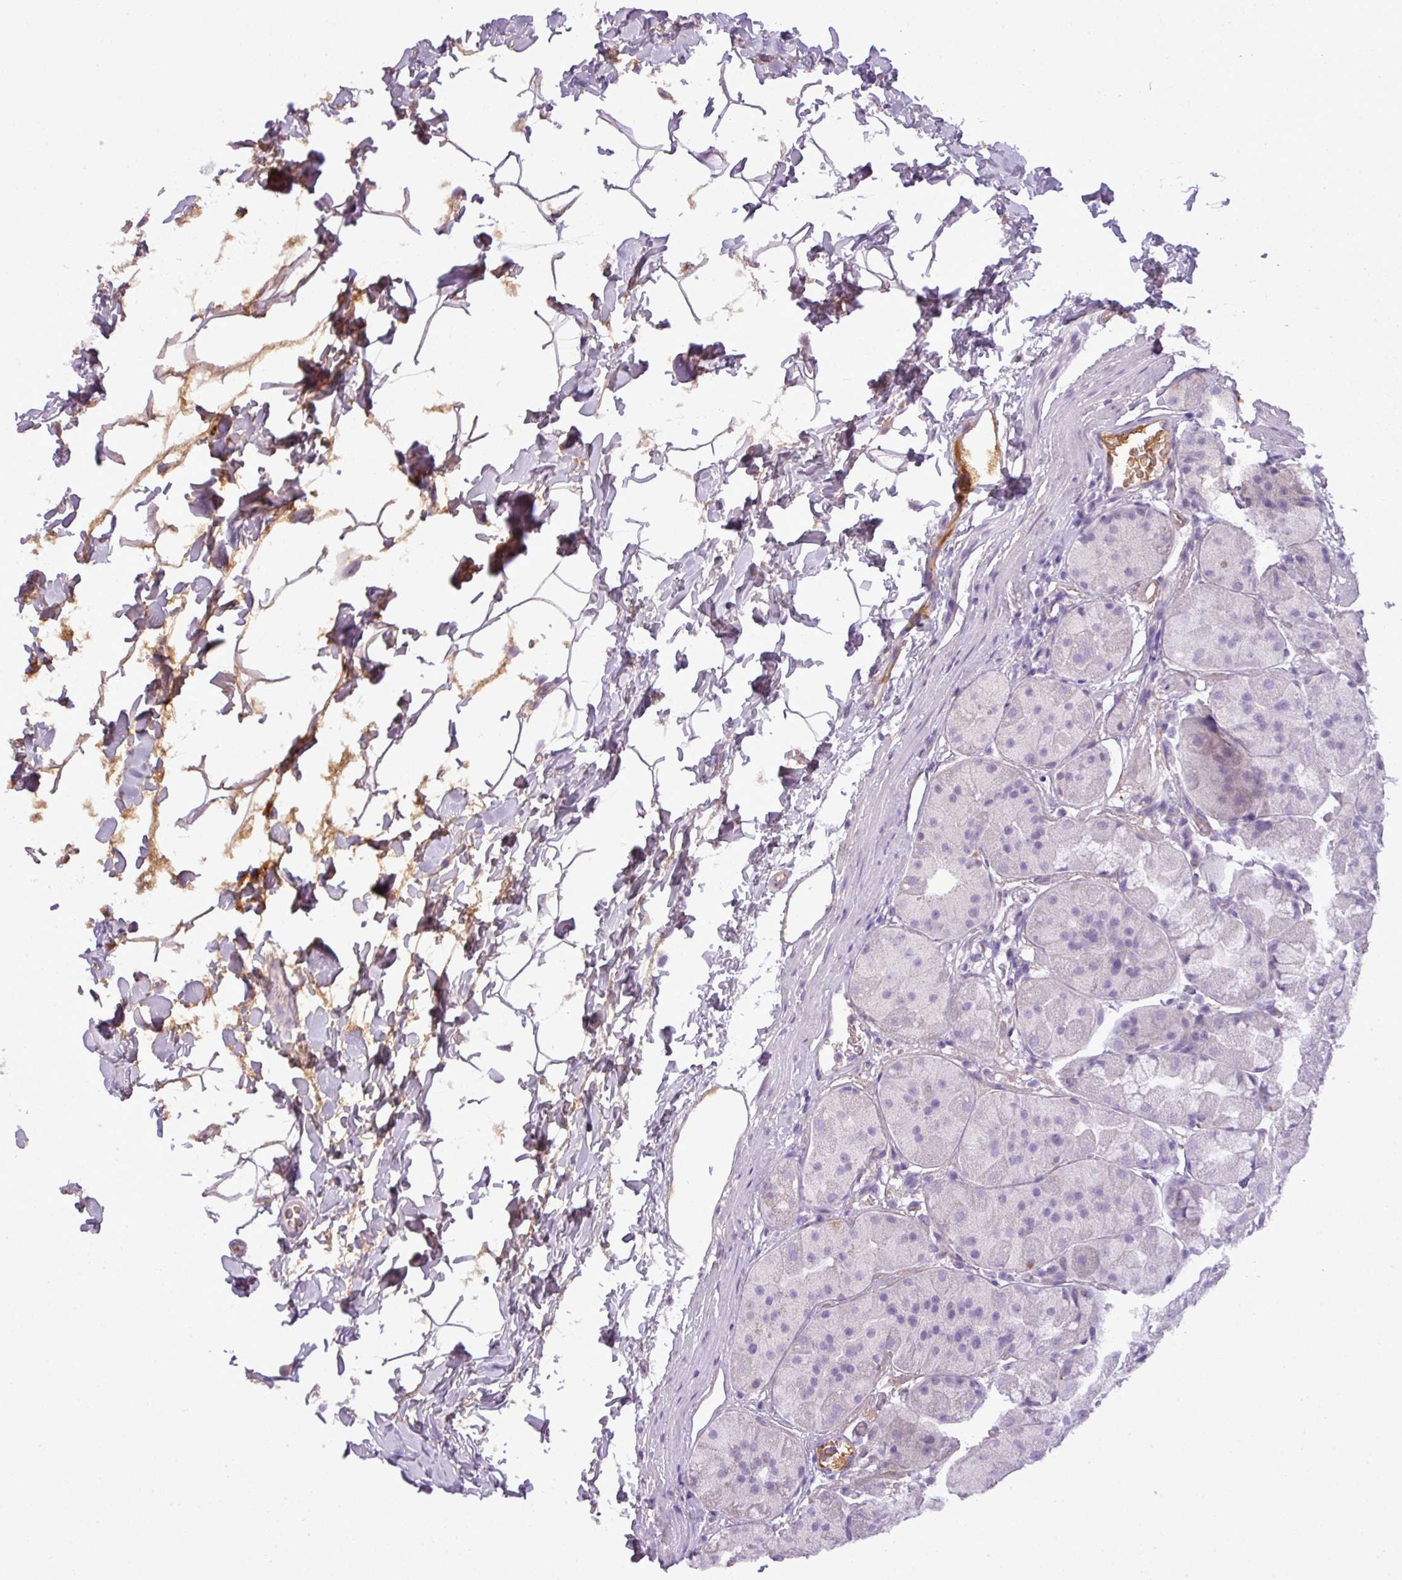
{"staining": {"intensity": "negative", "quantity": "none", "location": "none"}, "tissue": "stomach", "cell_type": "Glandular cells", "image_type": "normal", "snomed": [{"axis": "morphology", "description": "Normal tissue, NOS"}, {"axis": "topography", "description": "Stomach"}], "caption": "This is a histopathology image of immunohistochemistry staining of unremarkable stomach, which shows no expression in glandular cells. The staining is performed using DAB brown chromogen with nuclei counter-stained in using hematoxylin.", "gene": "C4A", "patient": {"sex": "male", "age": 57}}